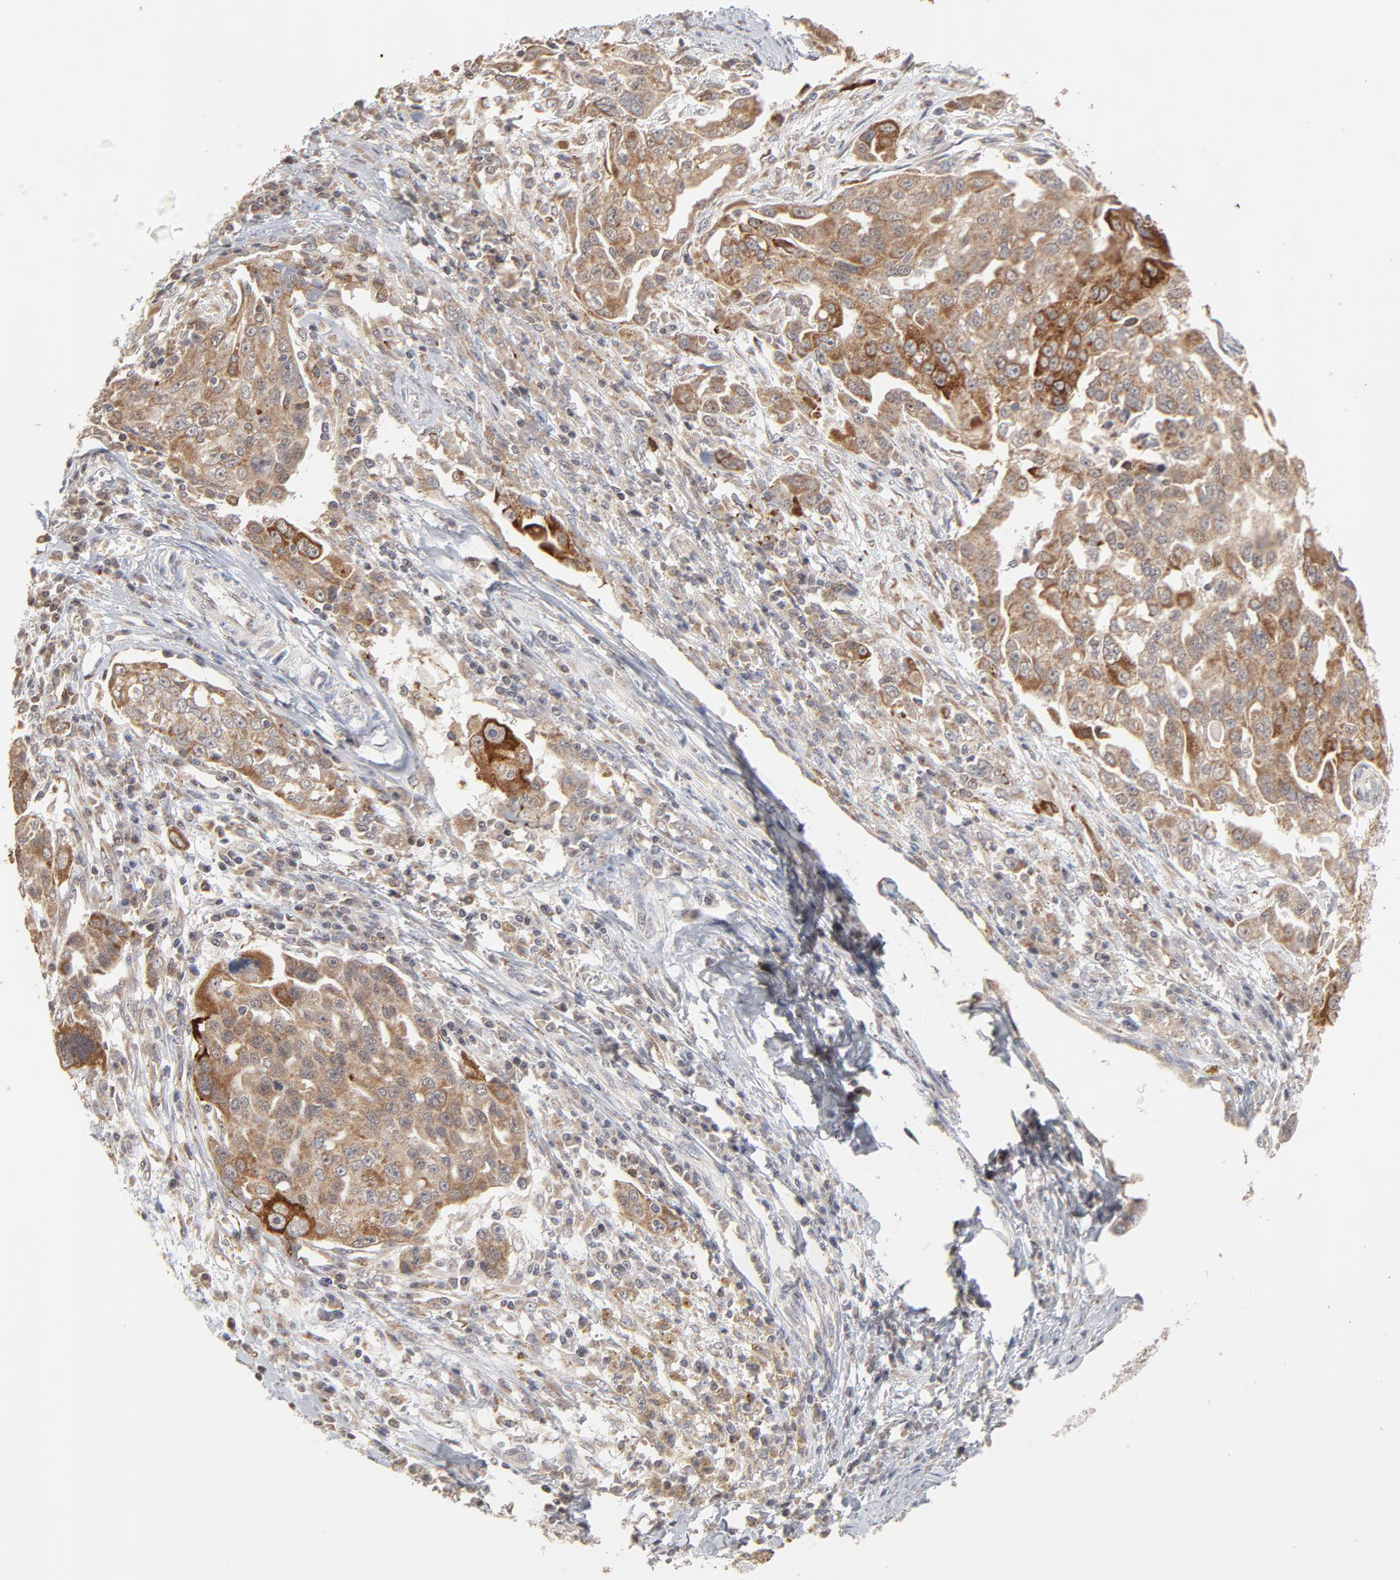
{"staining": {"intensity": "moderate", "quantity": ">75%", "location": "cytoplasmic/membranous"}, "tissue": "ovarian cancer", "cell_type": "Tumor cells", "image_type": "cancer", "snomed": [{"axis": "morphology", "description": "Carcinoma, endometroid"}, {"axis": "topography", "description": "Ovary"}], "caption": "Endometroid carcinoma (ovarian) stained with immunohistochemistry (IHC) displays moderate cytoplasmic/membranous staining in approximately >75% of tumor cells. The staining is performed using DAB (3,3'-diaminobenzidine) brown chromogen to label protein expression. The nuclei are counter-stained blue using hematoxylin.", "gene": "ARIH1", "patient": {"sex": "female", "age": 75}}